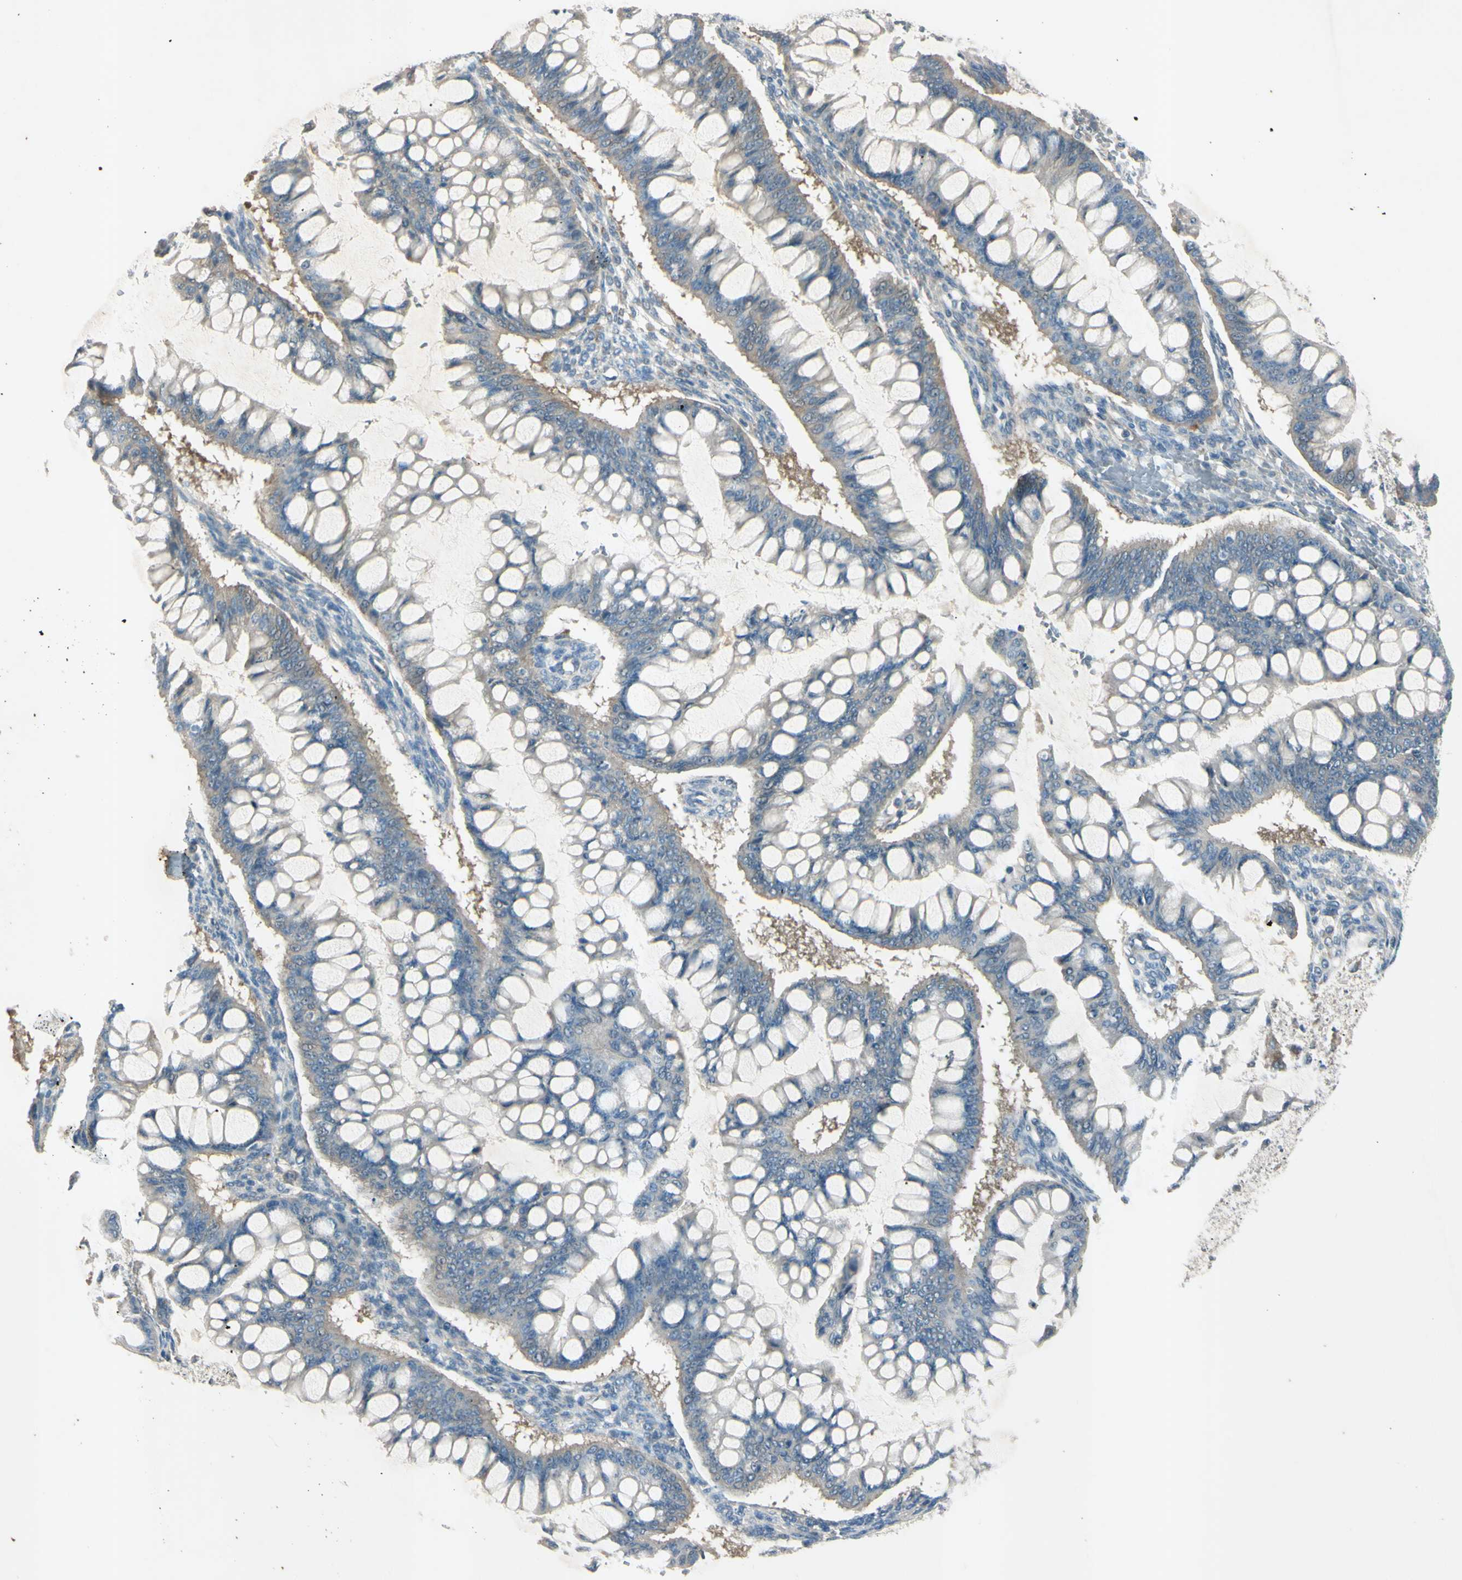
{"staining": {"intensity": "moderate", "quantity": "<25%", "location": "cytoplasmic/membranous"}, "tissue": "ovarian cancer", "cell_type": "Tumor cells", "image_type": "cancer", "snomed": [{"axis": "morphology", "description": "Cystadenocarcinoma, mucinous, NOS"}, {"axis": "topography", "description": "Ovary"}], "caption": "Ovarian cancer (mucinous cystadenocarcinoma) stained with DAB (3,3'-diaminobenzidine) IHC displays low levels of moderate cytoplasmic/membranous expression in approximately <25% of tumor cells.", "gene": "AATK", "patient": {"sex": "female", "age": 73}}